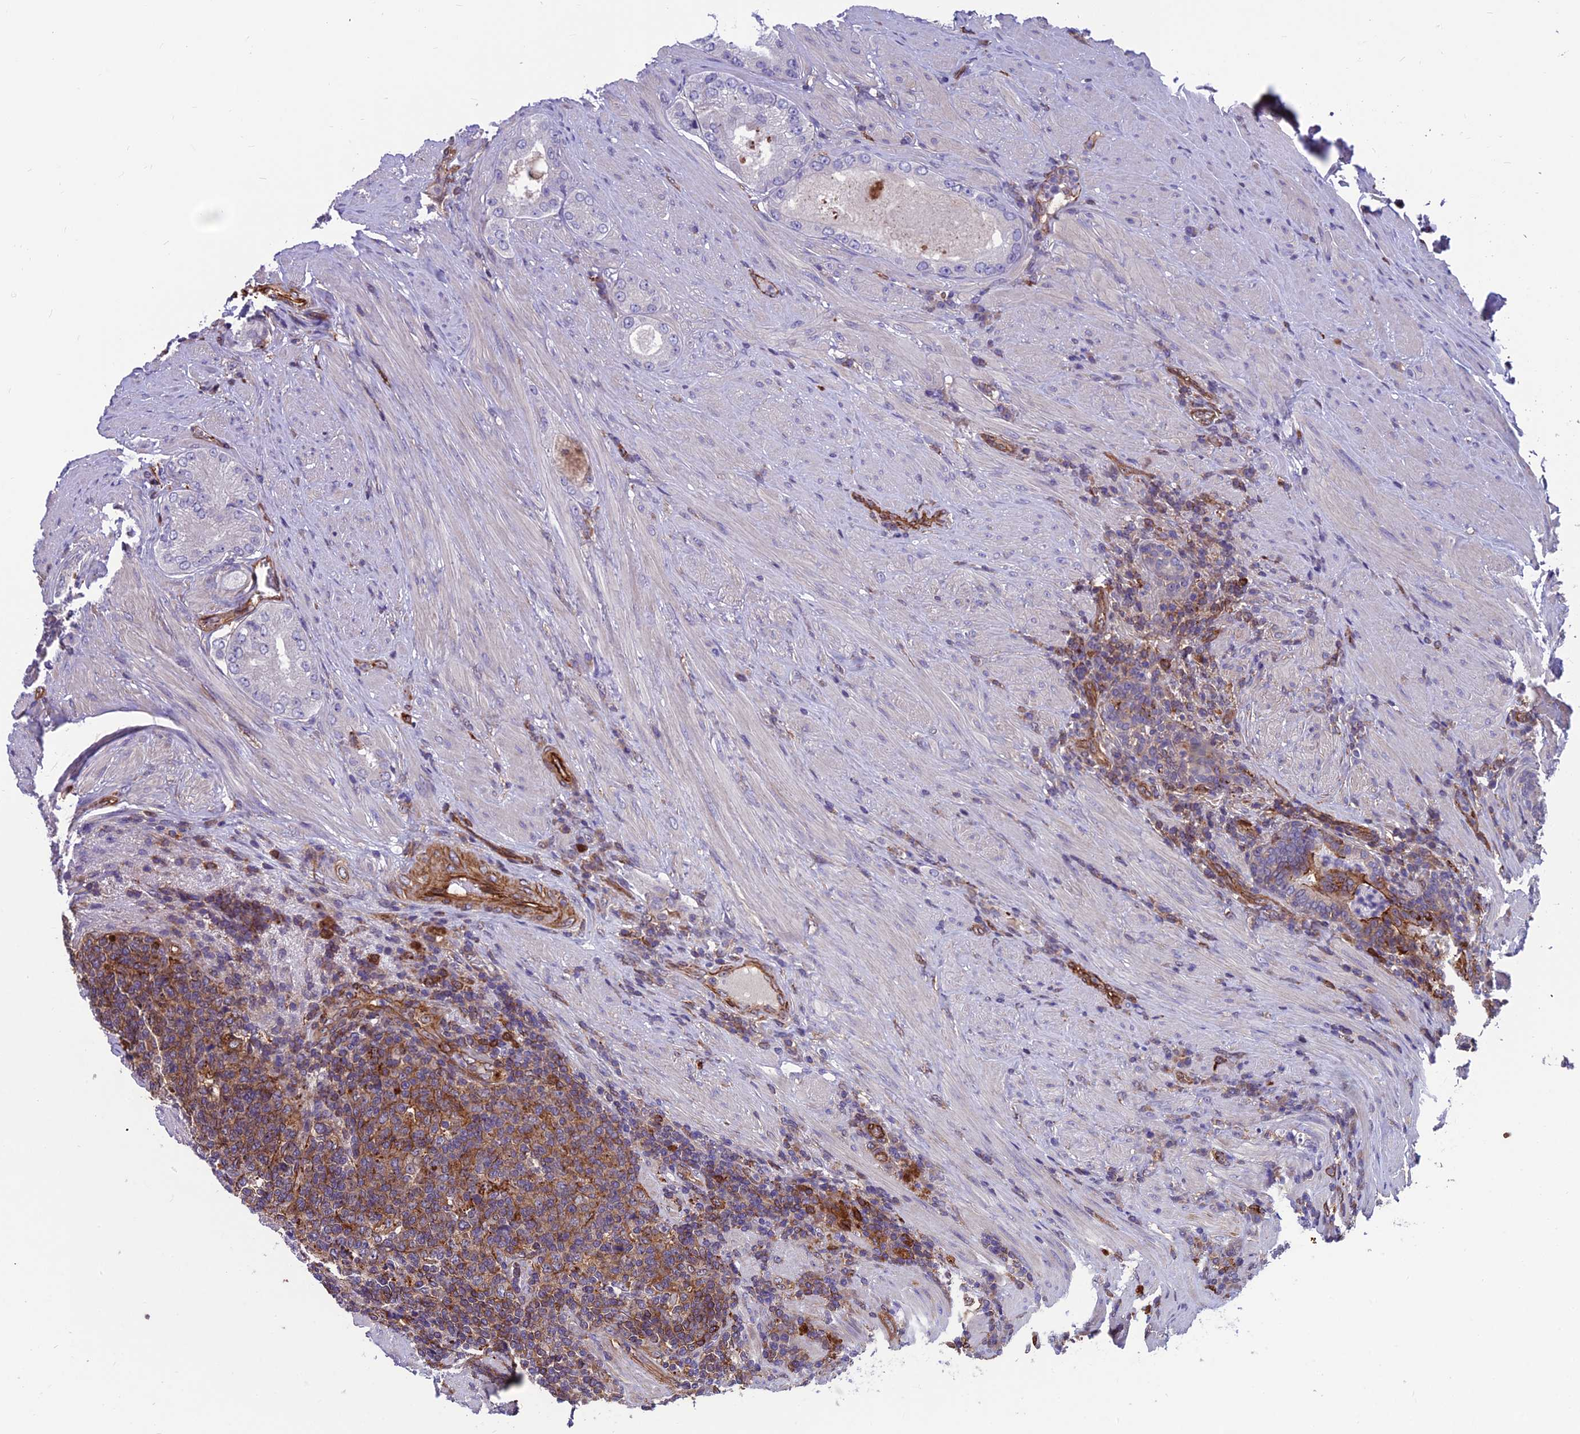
{"staining": {"intensity": "negative", "quantity": "none", "location": "none"}, "tissue": "prostate cancer", "cell_type": "Tumor cells", "image_type": "cancer", "snomed": [{"axis": "morphology", "description": "Adenocarcinoma, Low grade"}, {"axis": "topography", "description": "Prostate"}], "caption": "High power microscopy photomicrograph of an IHC histopathology image of adenocarcinoma (low-grade) (prostate), revealing no significant expression in tumor cells.", "gene": "RTN4RL1", "patient": {"sex": "male", "age": 68}}